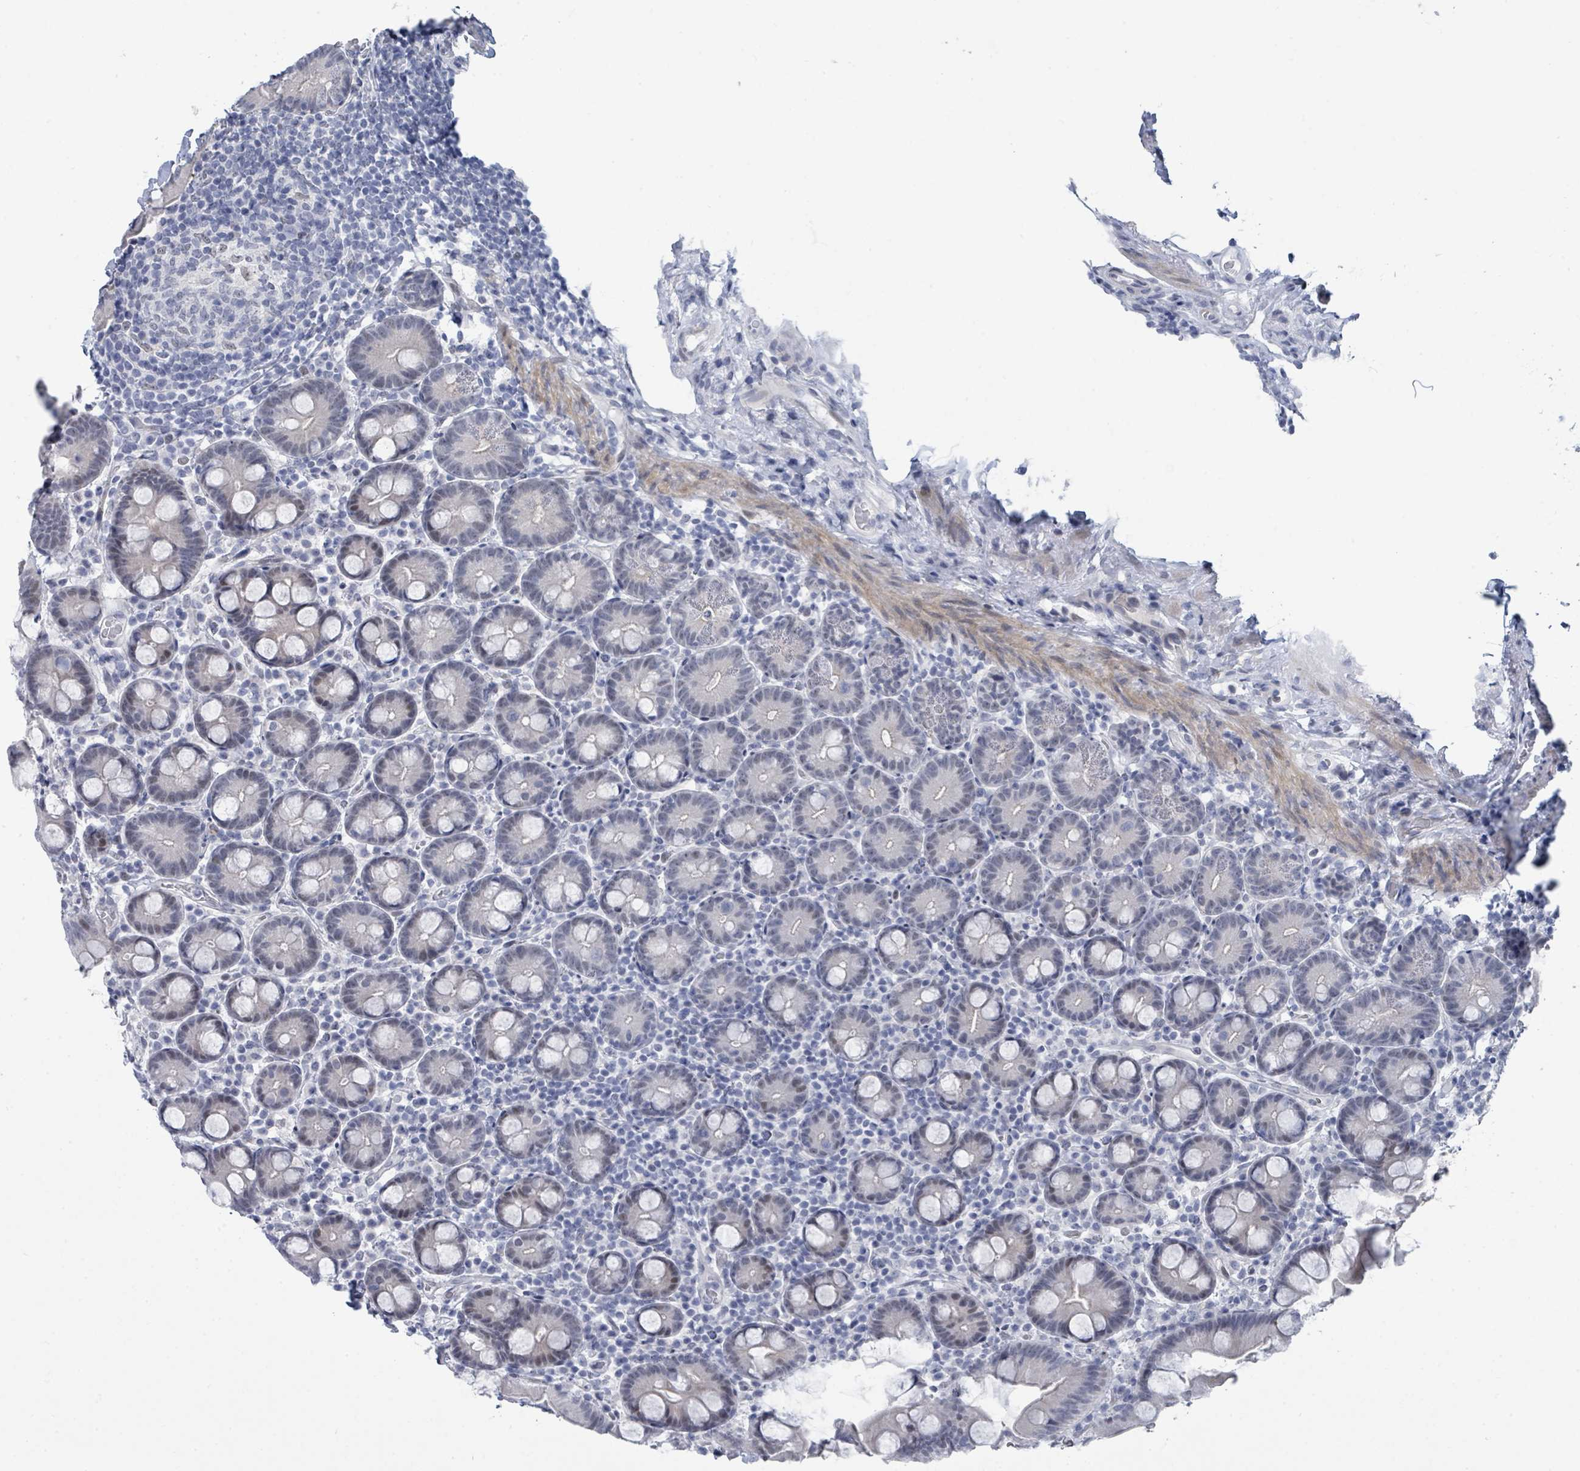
{"staining": {"intensity": "weak", "quantity": "25%-75%", "location": "nuclear"}, "tissue": "small intestine", "cell_type": "Glandular cells", "image_type": "normal", "snomed": [{"axis": "morphology", "description": "Normal tissue, NOS"}, {"axis": "topography", "description": "Small intestine"}], "caption": "IHC photomicrograph of unremarkable small intestine stained for a protein (brown), which displays low levels of weak nuclear staining in about 25%-75% of glandular cells.", "gene": "CT45A10", "patient": {"sex": "female", "age": 68}}